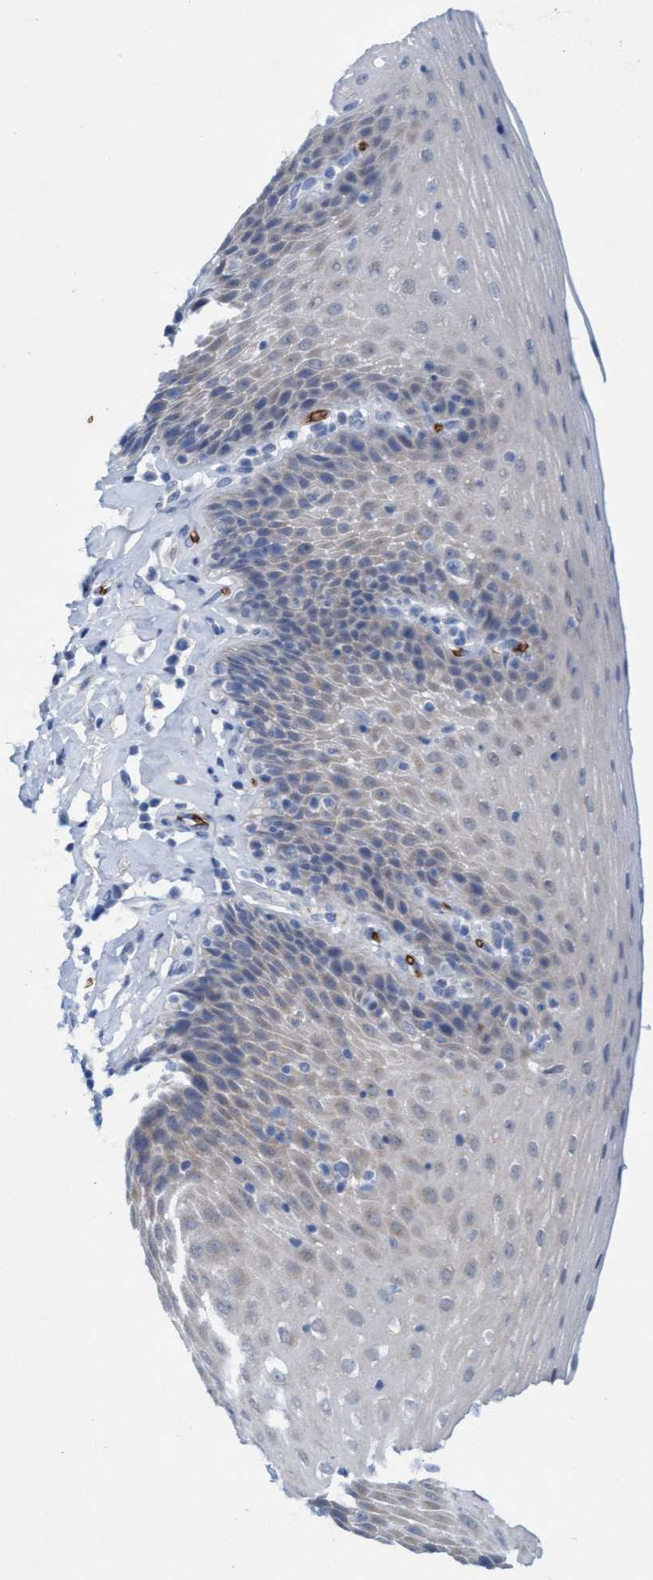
{"staining": {"intensity": "weak", "quantity": "<25%", "location": "cytoplasmic/membranous"}, "tissue": "esophagus", "cell_type": "Squamous epithelial cells", "image_type": "normal", "snomed": [{"axis": "morphology", "description": "Normal tissue, NOS"}, {"axis": "topography", "description": "Esophagus"}], "caption": "Immunohistochemical staining of normal human esophagus exhibits no significant expression in squamous epithelial cells.", "gene": "SPEM2", "patient": {"sex": "female", "age": 61}}